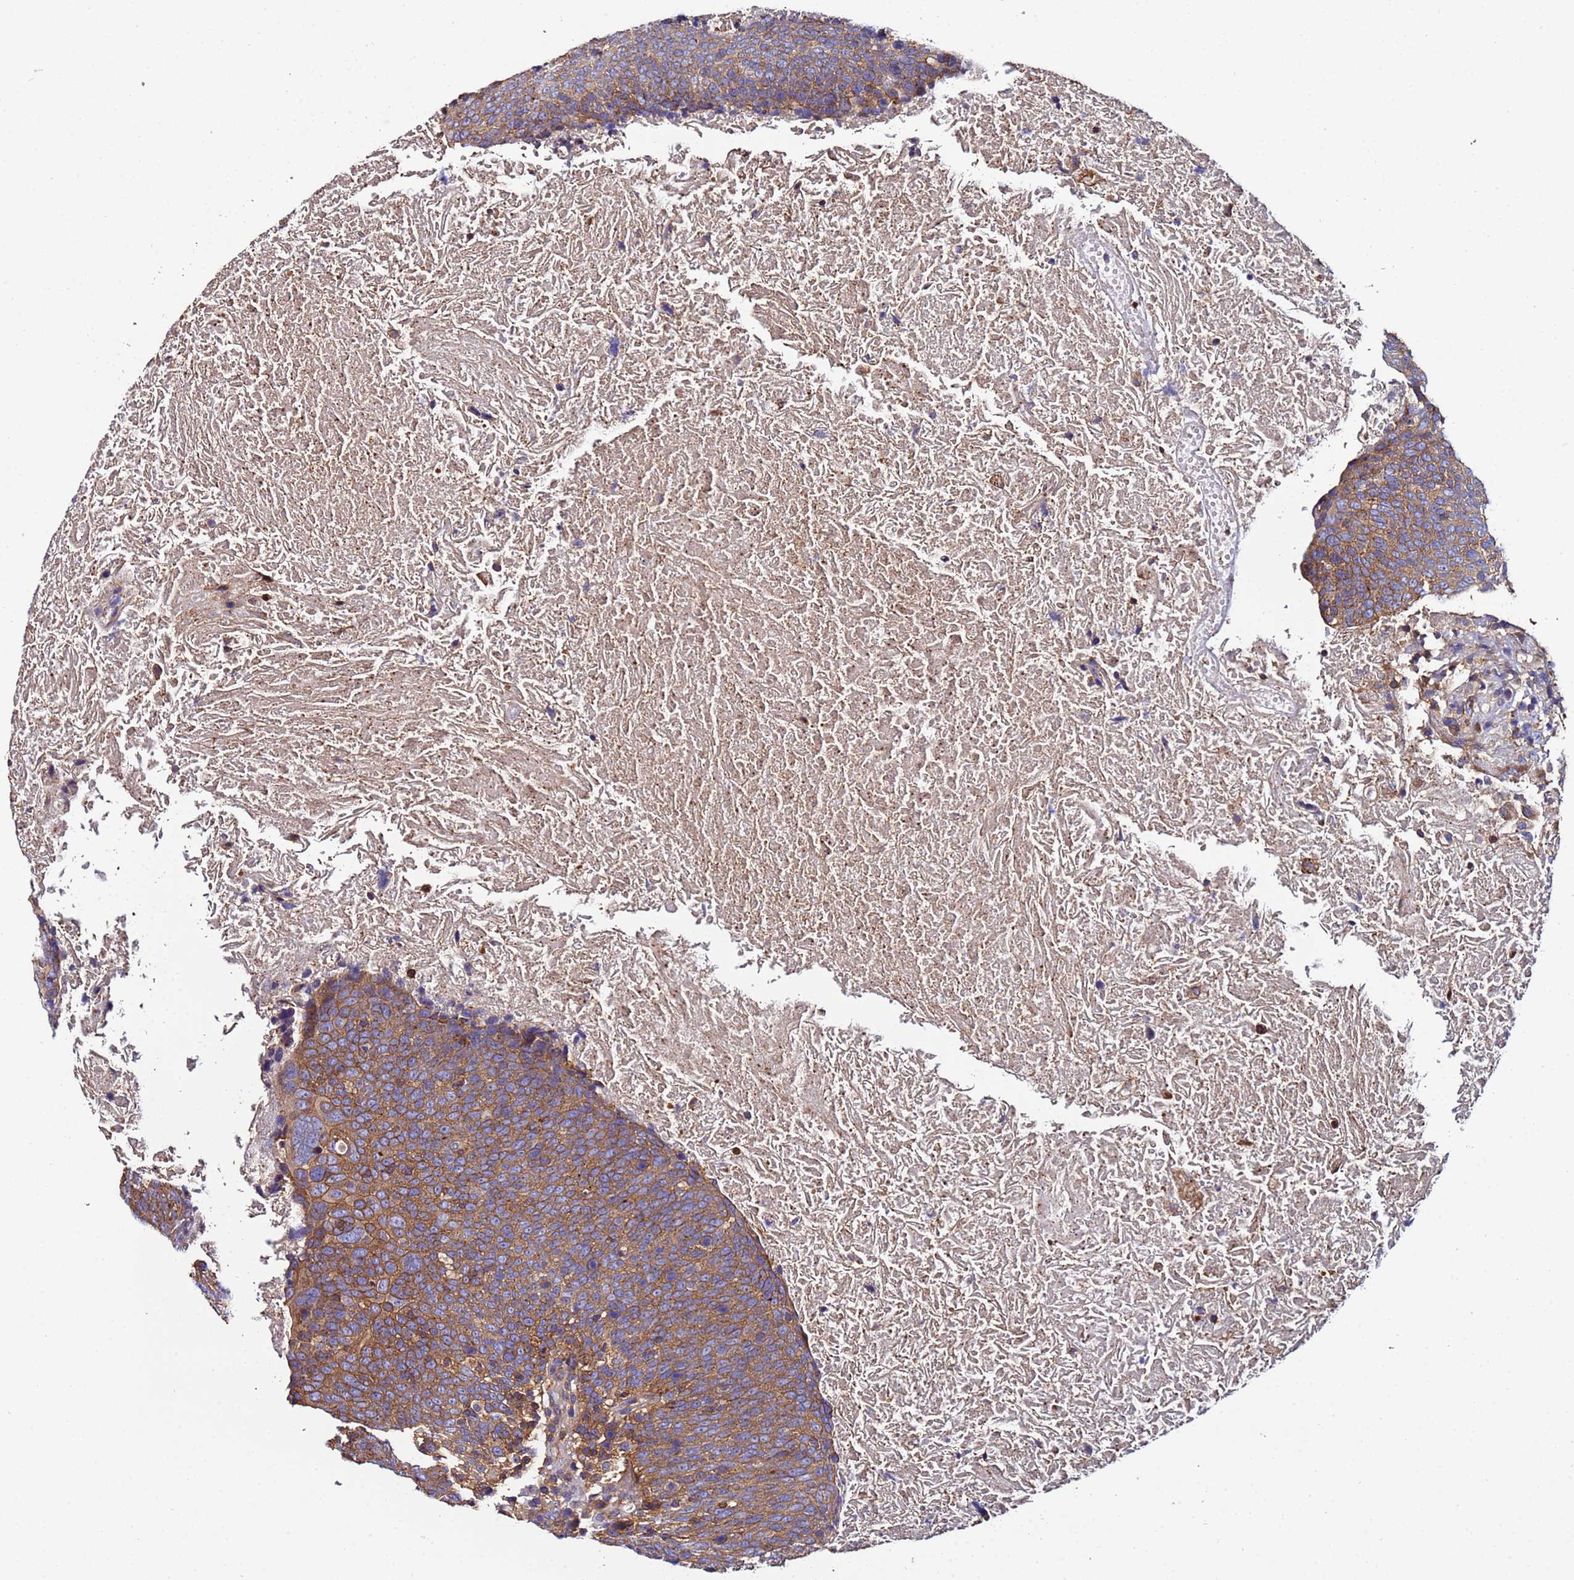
{"staining": {"intensity": "moderate", "quantity": ">75%", "location": "cytoplasmic/membranous"}, "tissue": "head and neck cancer", "cell_type": "Tumor cells", "image_type": "cancer", "snomed": [{"axis": "morphology", "description": "Squamous cell carcinoma, NOS"}, {"axis": "morphology", "description": "Squamous cell carcinoma, metastatic, NOS"}, {"axis": "topography", "description": "Lymph node"}, {"axis": "topography", "description": "Head-Neck"}], "caption": "Tumor cells show medium levels of moderate cytoplasmic/membranous staining in approximately >75% of cells in head and neck cancer (metastatic squamous cell carcinoma).", "gene": "POTEE", "patient": {"sex": "male", "age": 62}}